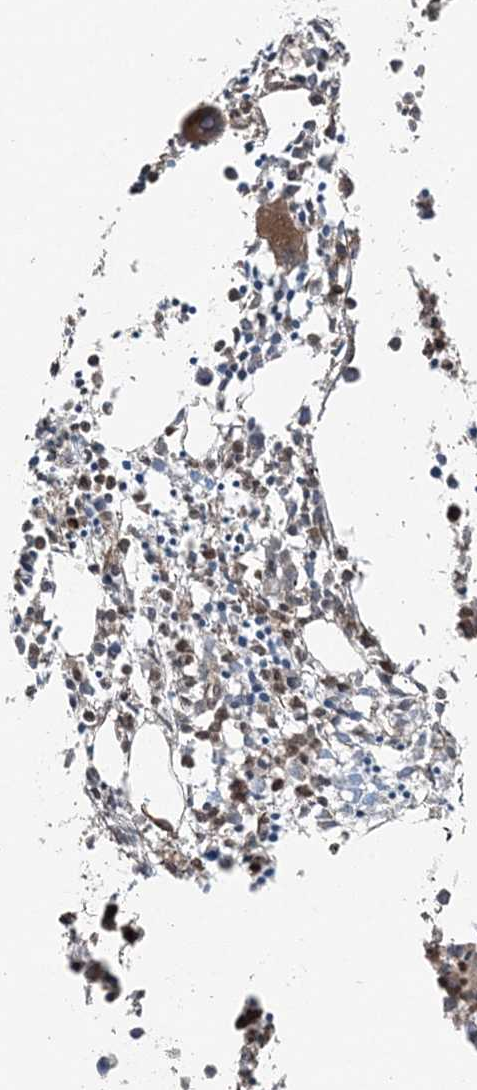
{"staining": {"intensity": "moderate", "quantity": "25%-75%", "location": "cytoplasmic/membranous"}, "tissue": "bone marrow", "cell_type": "Hematopoietic cells", "image_type": "normal", "snomed": [{"axis": "morphology", "description": "Normal tissue, NOS"}, {"axis": "morphology", "description": "Inflammation, NOS"}, {"axis": "topography", "description": "Bone marrow"}], "caption": "Unremarkable bone marrow reveals moderate cytoplasmic/membranous expression in about 25%-75% of hematopoietic cells, visualized by immunohistochemistry.", "gene": "FBXL17", "patient": {"sex": "female", "age": 62}}